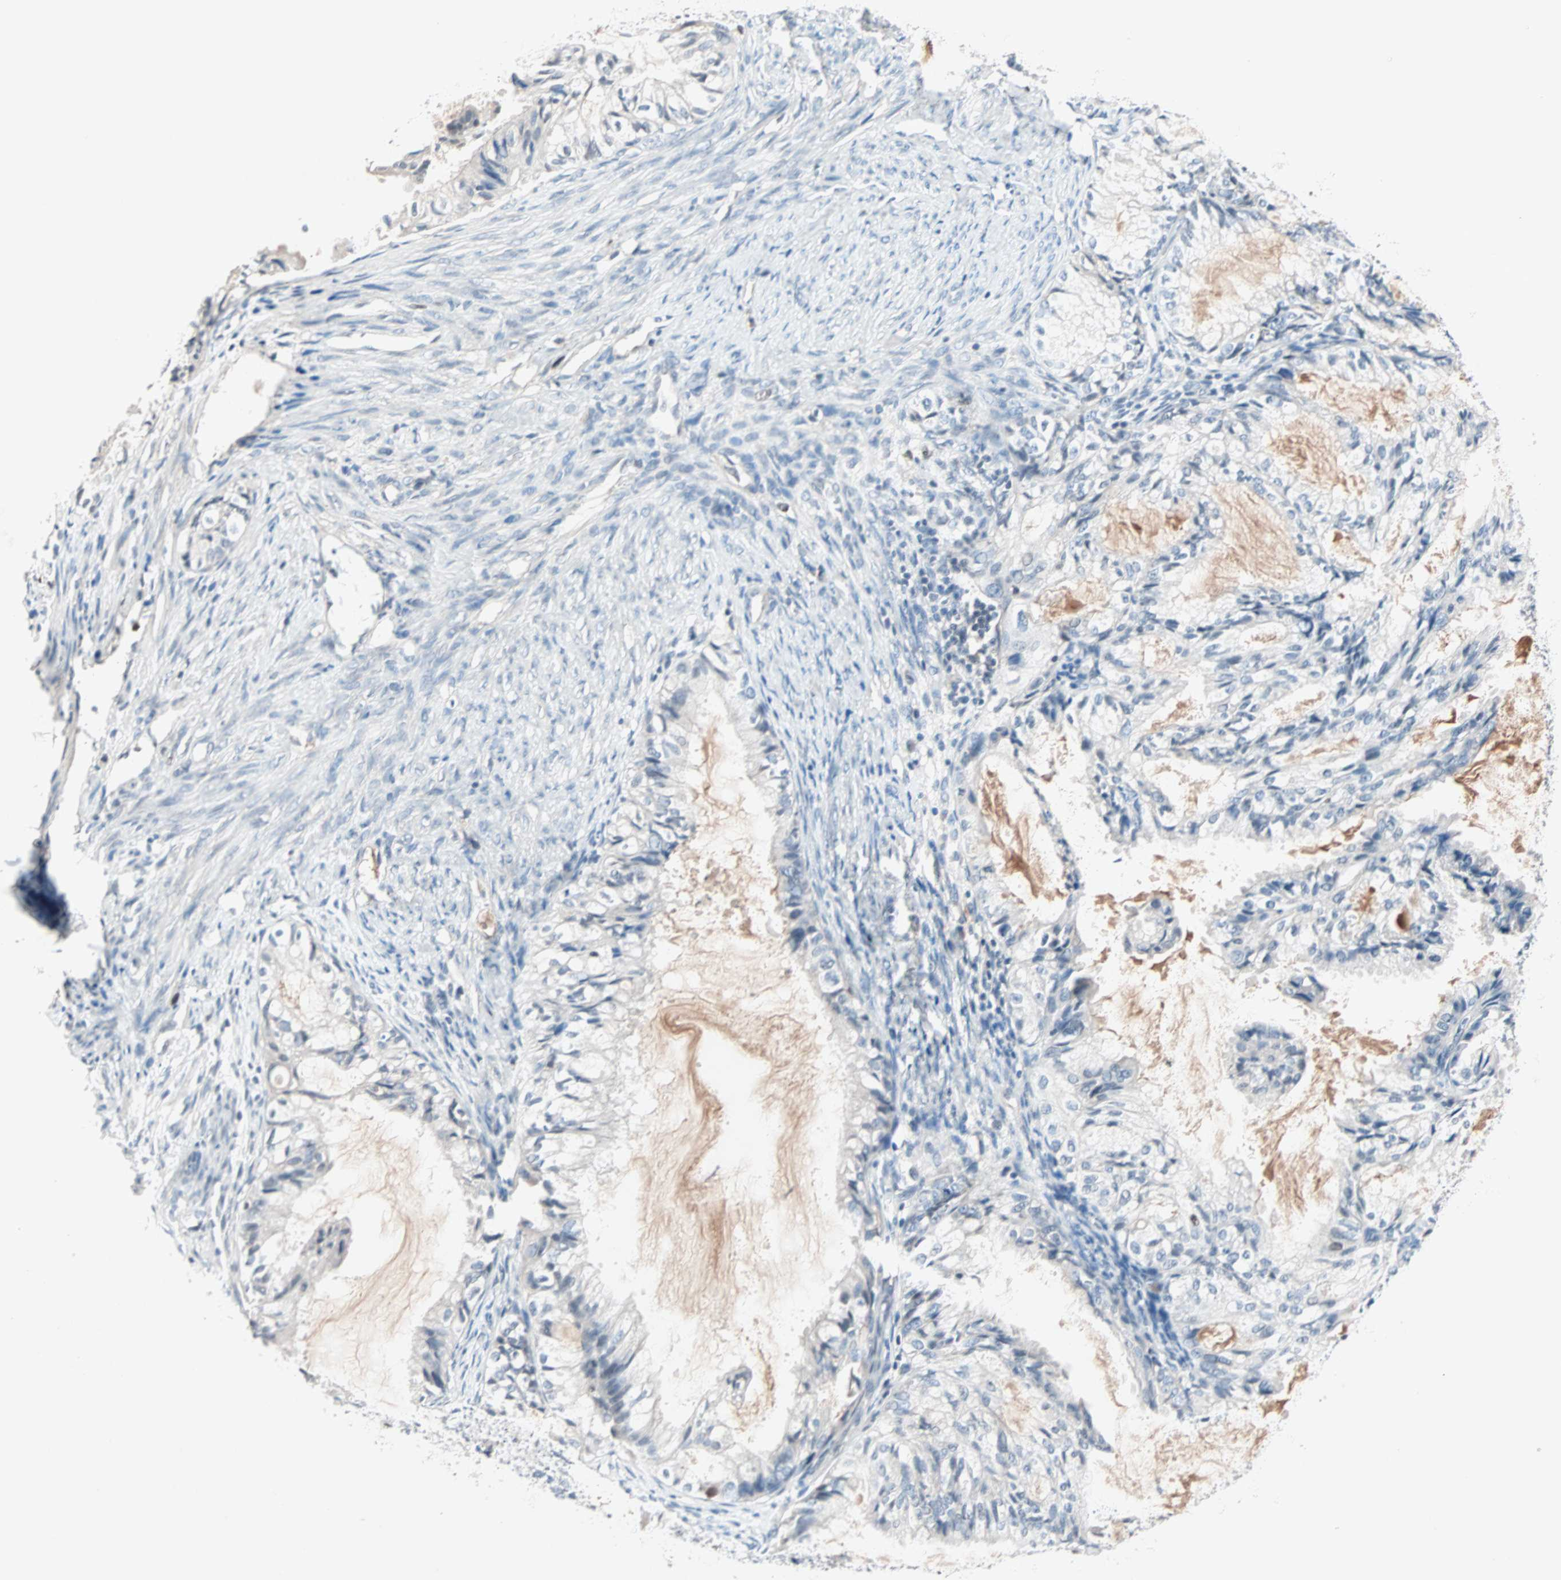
{"staining": {"intensity": "moderate", "quantity": "<25%", "location": "nuclear"}, "tissue": "cervical cancer", "cell_type": "Tumor cells", "image_type": "cancer", "snomed": [{"axis": "morphology", "description": "Normal tissue, NOS"}, {"axis": "morphology", "description": "Adenocarcinoma, NOS"}, {"axis": "topography", "description": "Cervix"}, {"axis": "topography", "description": "Endometrium"}], "caption": "The micrograph reveals immunohistochemical staining of cervical cancer. There is moderate nuclear expression is seen in about <25% of tumor cells. (Stains: DAB in brown, nuclei in blue, Microscopy: brightfield microscopy at high magnification).", "gene": "CCNE2", "patient": {"sex": "female", "age": 86}}